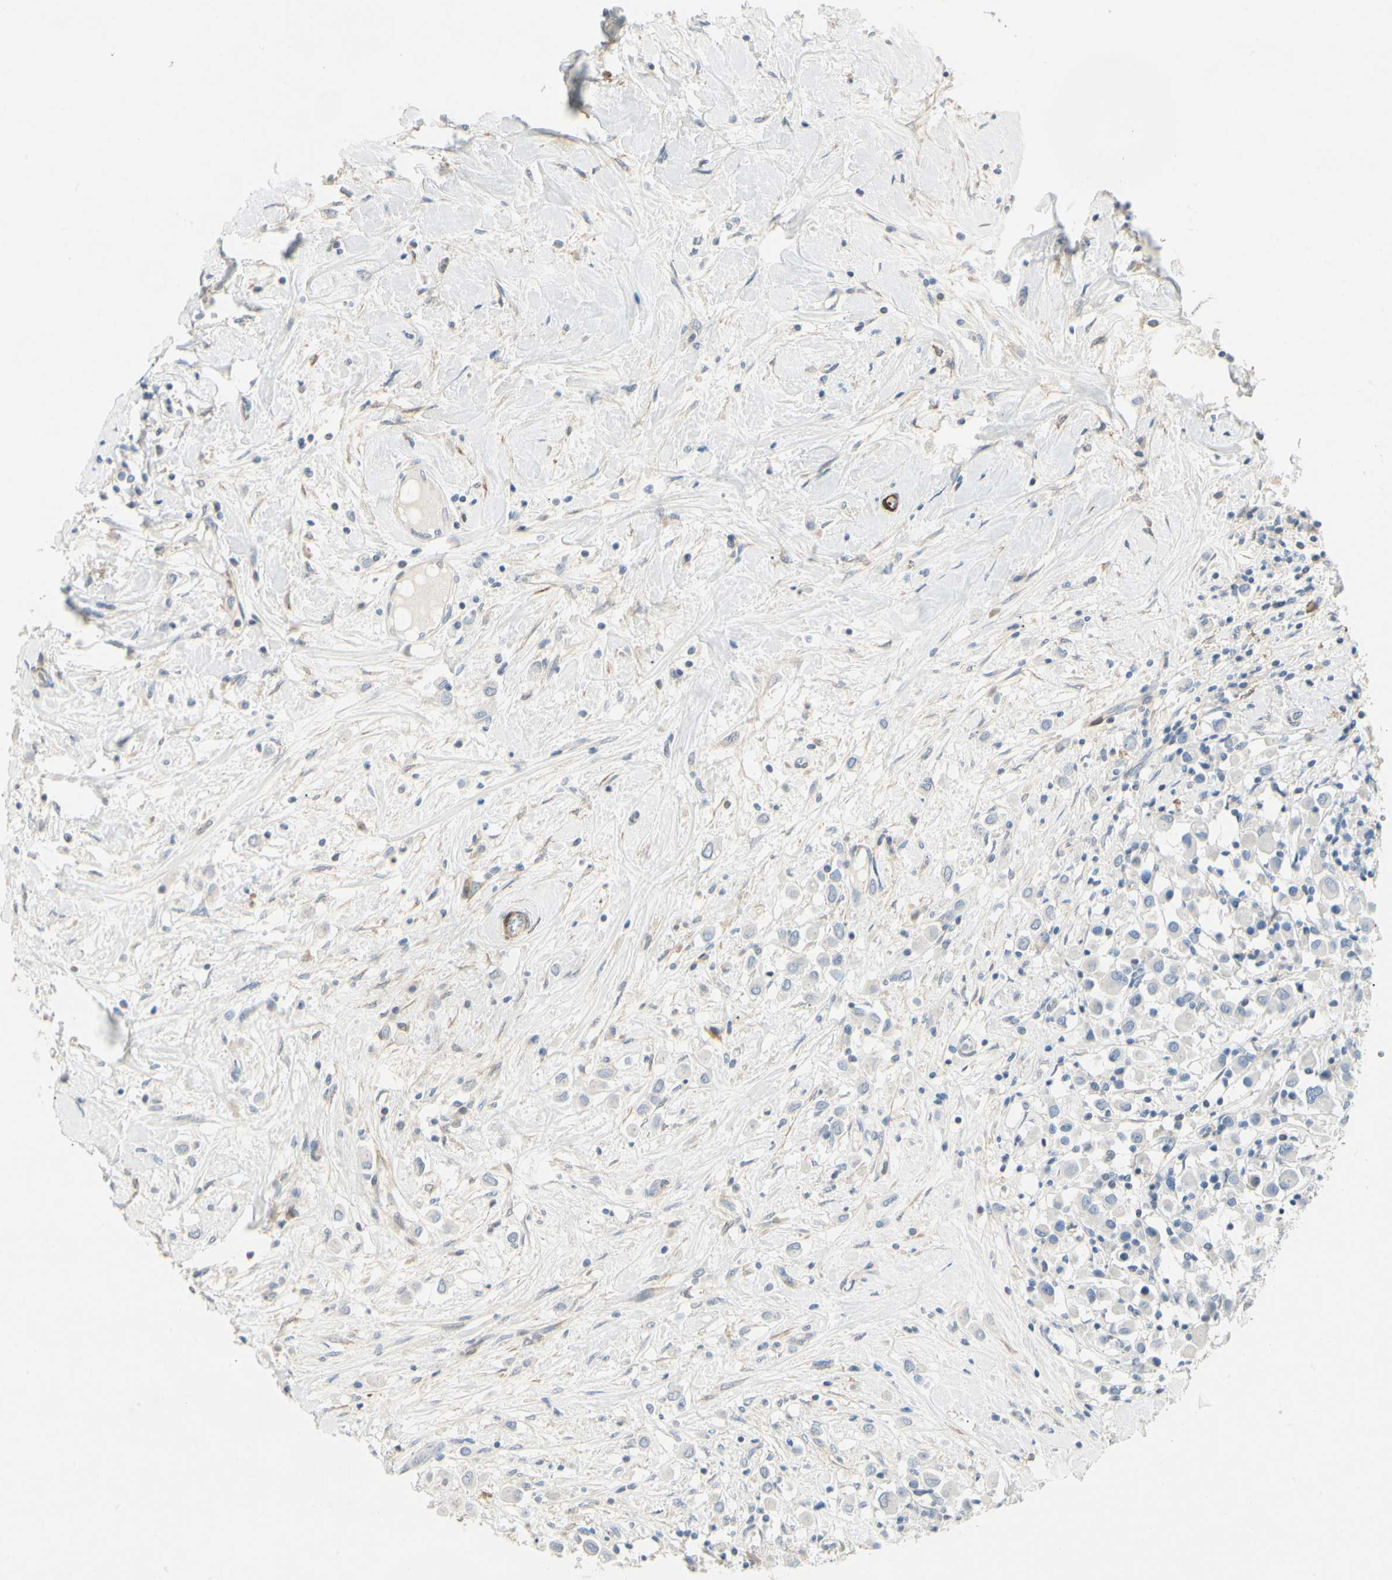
{"staining": {"intensity": "negative", "quantity": "none", "location": "none"}, "tissue": "breast cancer", "cell_type": "Tumor cells", "image_type": "cancer", "snomed": [{"axis": "morphology", "description": "Duct carcinoma"}, {"axis": "topography", "description": "Breast"}], "caption": "Histopathology image shows no protein staining in tumor cells of breast cancer (invasive ductal carcinoma) tissue.", "gene": "AMPH", "patient": {"sex": "female", "age": 61}}